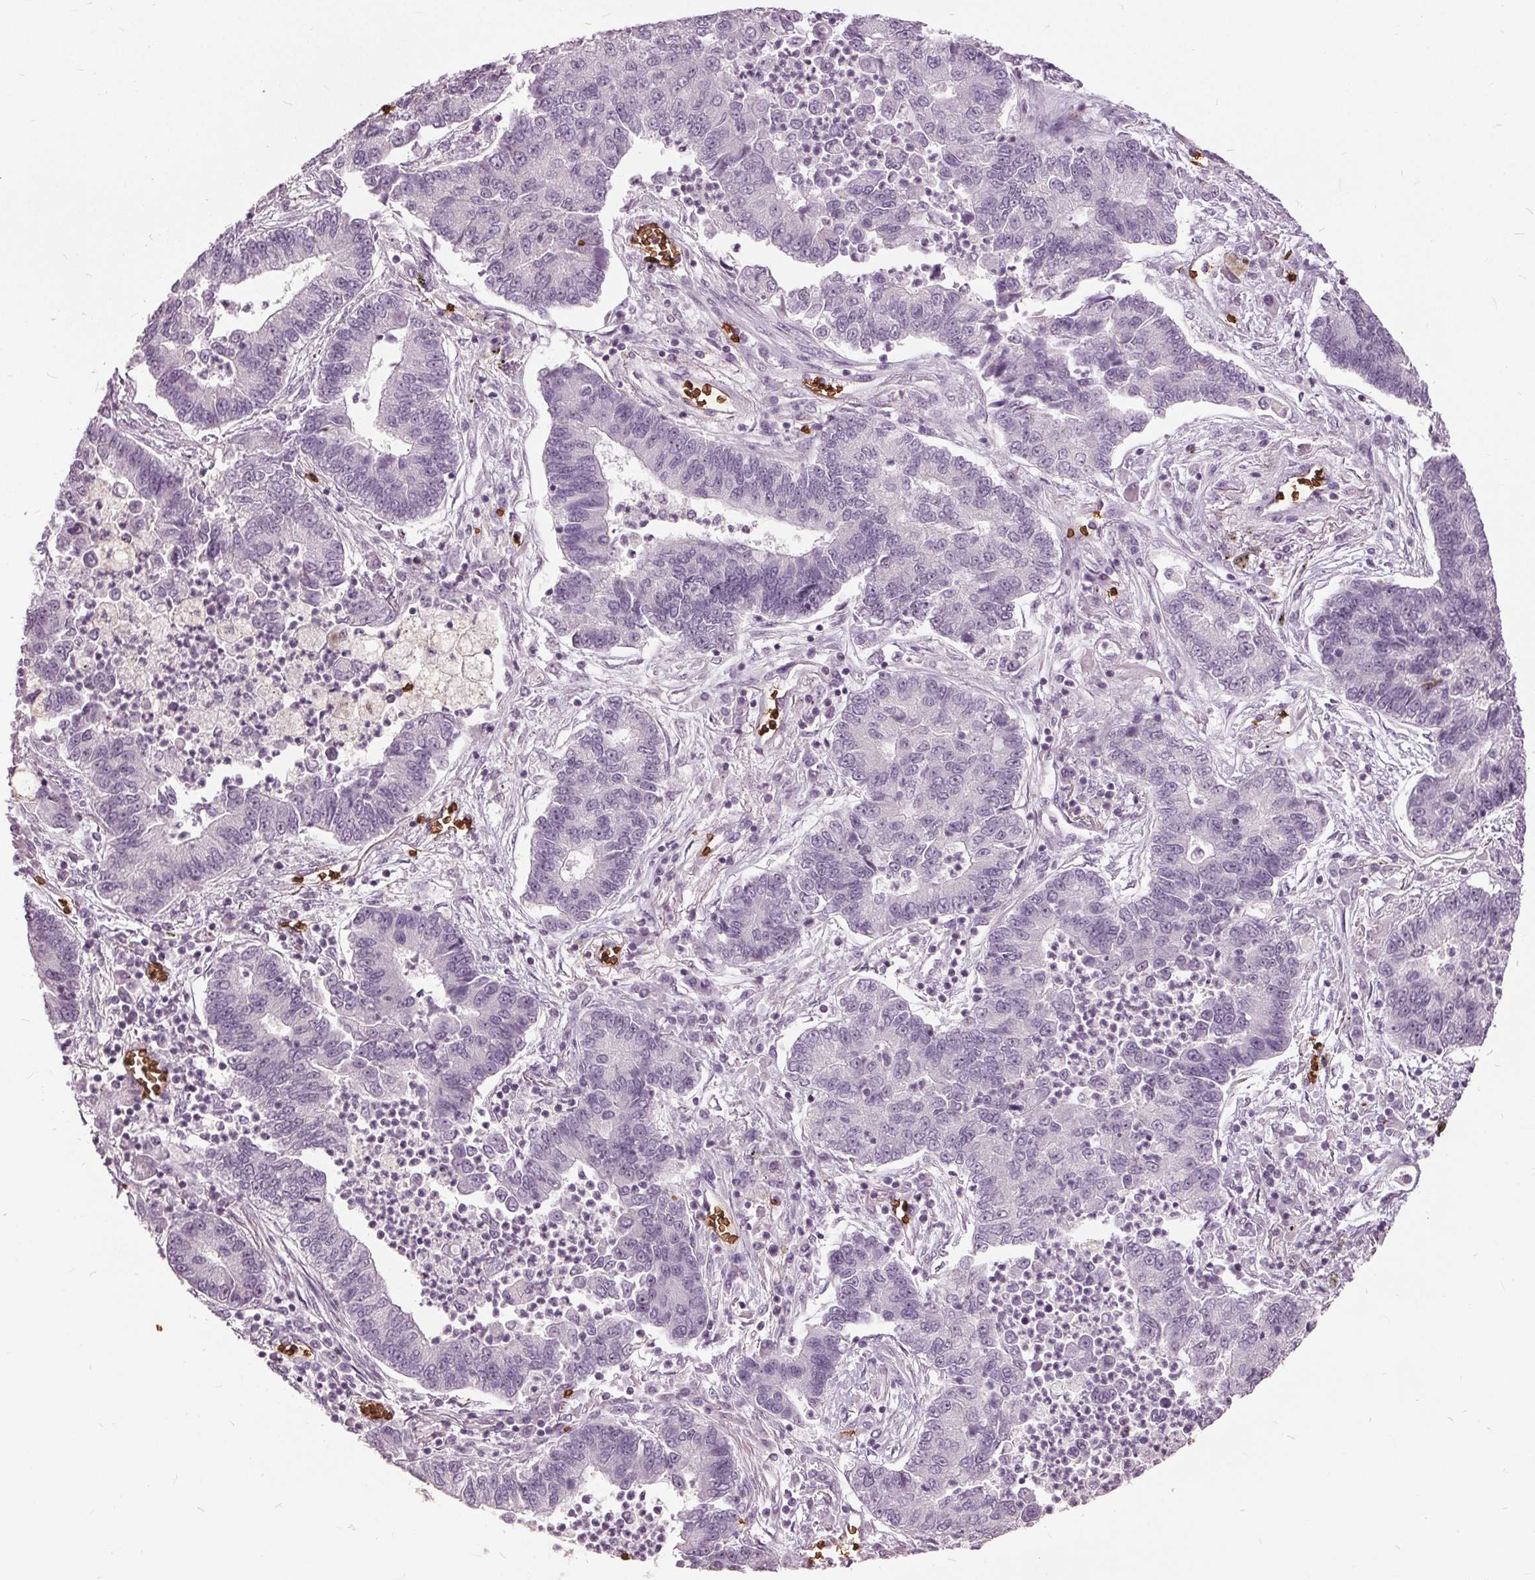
{"staining": {"intensity": "negative", "quantity": "none", "location": "none"}, "tissue": "lung cancer", "cell_type": "Tumor cells", "image_type": "cancer", "snomed": [{"axis": "morphology", "description": "Adenocarcinoma, NOS"}, {"axis": "topography", "description": "Lung"}], "caption": "A micrograph of human lung adenocarcinoma is negative for staining in tumor cells.", "gene": "SLC4A1", "patient": {"sex": "female", "age": 57}}